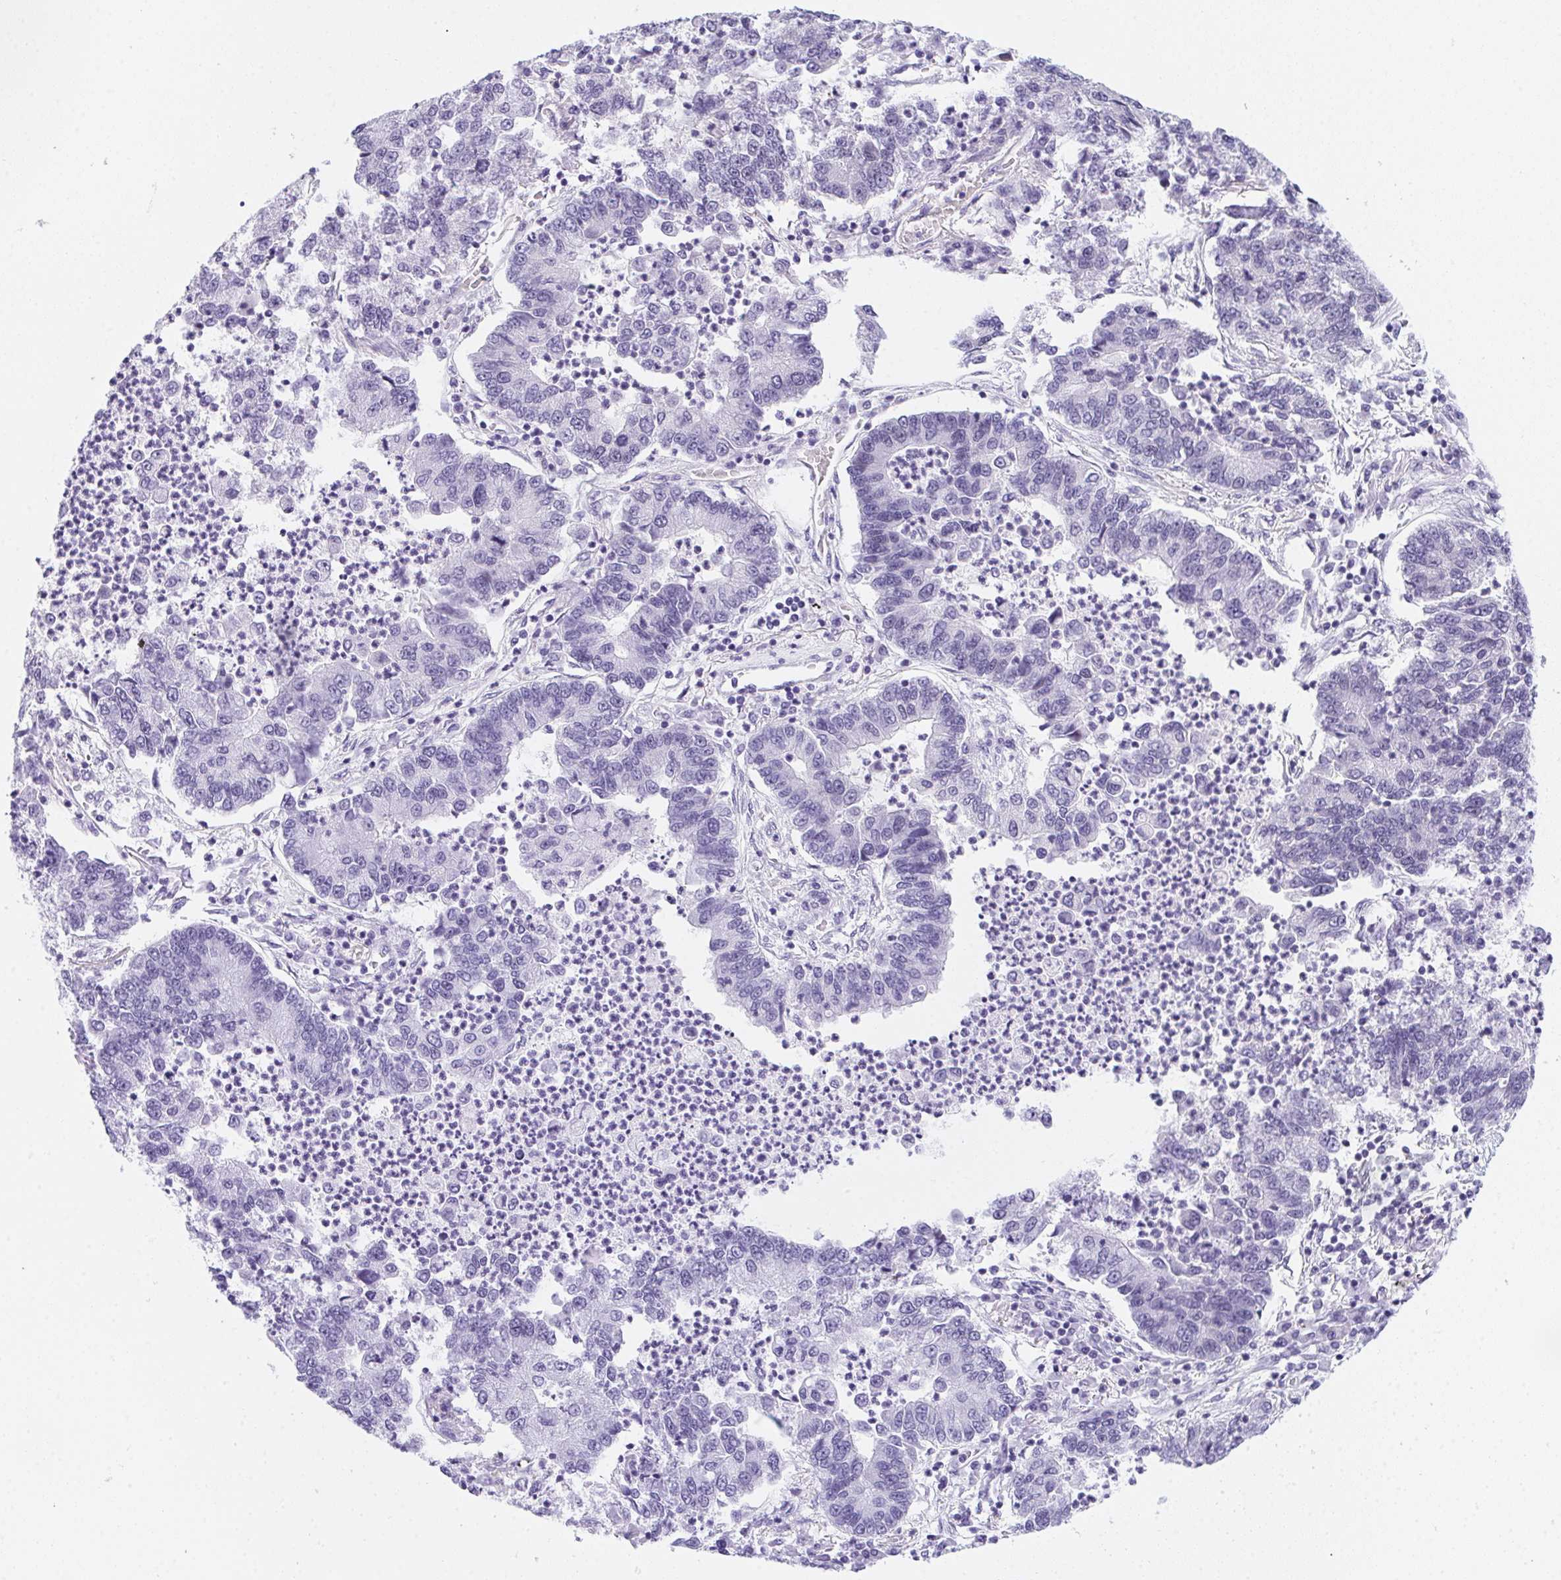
{"staining": {"intensity": "negative", "quantity": "none", "location": "none"}, "tissue": "lung cancer", "cell_type": "Tumor cells", "image_type": "cancer", "snomed": [{"axis": "morphology", "description": "Adenocarcinoma, NOS"}, {"axis": "topography", "description": "Lung"}], "caption": "High power microscopy histopathology image of an immunohistochemistry (IHC) photomicrograph of lung adenocarcinoma, revealing no significant staining in tumor cells. (Stains: DAB (3,3'-diaminobenzidine) immunohistochemistry (IHC) with hematoxylin counter stain, Microscopy: brightfield microscopy at high magnification).", "gene": "HELLS", "patient": {"sex": "female", "age": 57}}